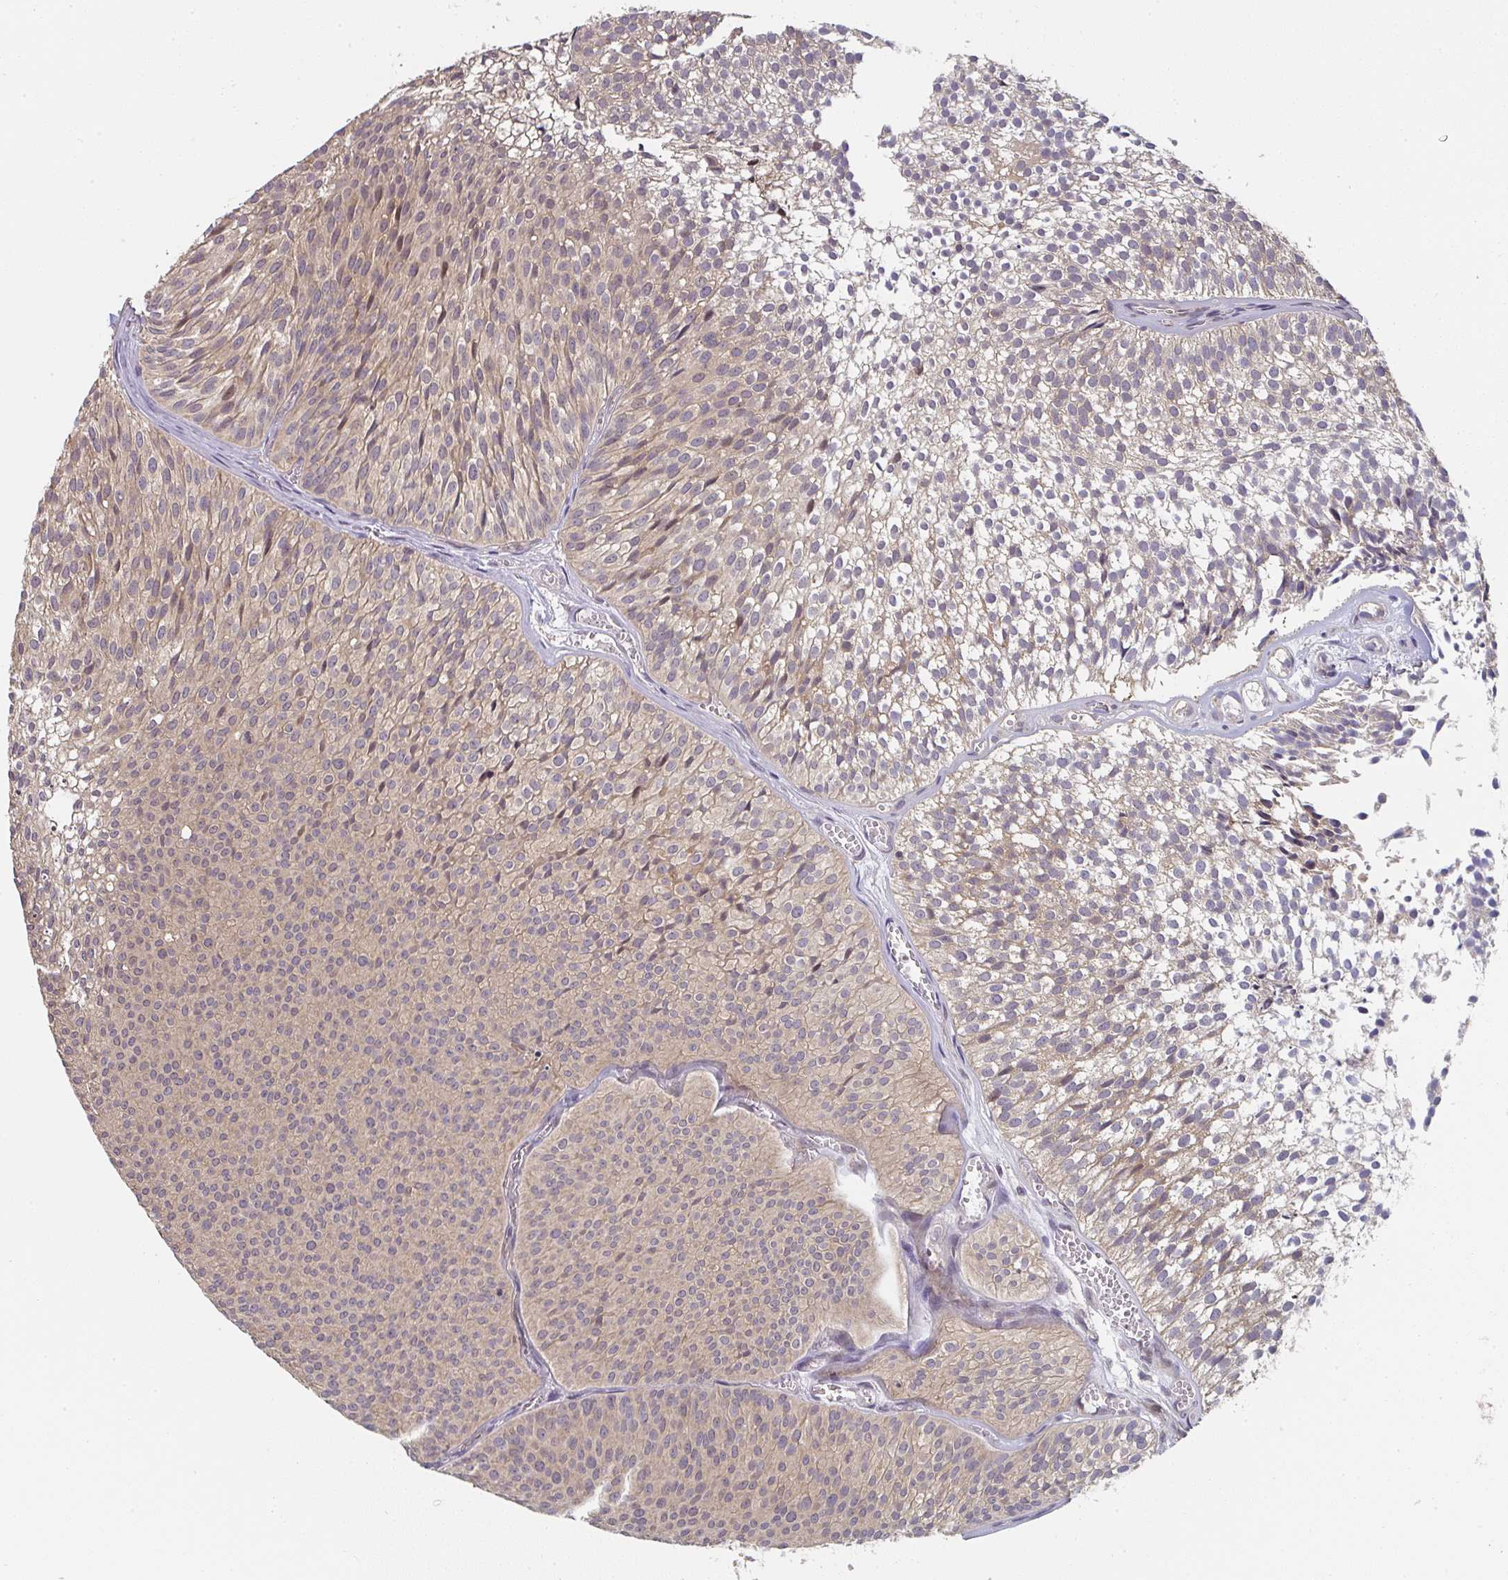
{"staining": {"intensity": "weak", "quantity": ">75%", "location": "cytoplasmic/membranous"}, "tissue": "urothelial cancer", "cell_type": "Tumor cells", "image_type": "cancer", "snomed": [{"axis": "morphology", "description": "Urothelial carcinoma, Low grade"}, {"axis": "topography", "description": "Urinary bladder"}], "caption": "A histopathology image of urothelial carcinoma (low-grade) stained for a protein exhibits weak cytoplasmic/membranous brown staining in tumor cells.", "gene": "RANGRF", "patient": {"sex": "male", "age": 91}}